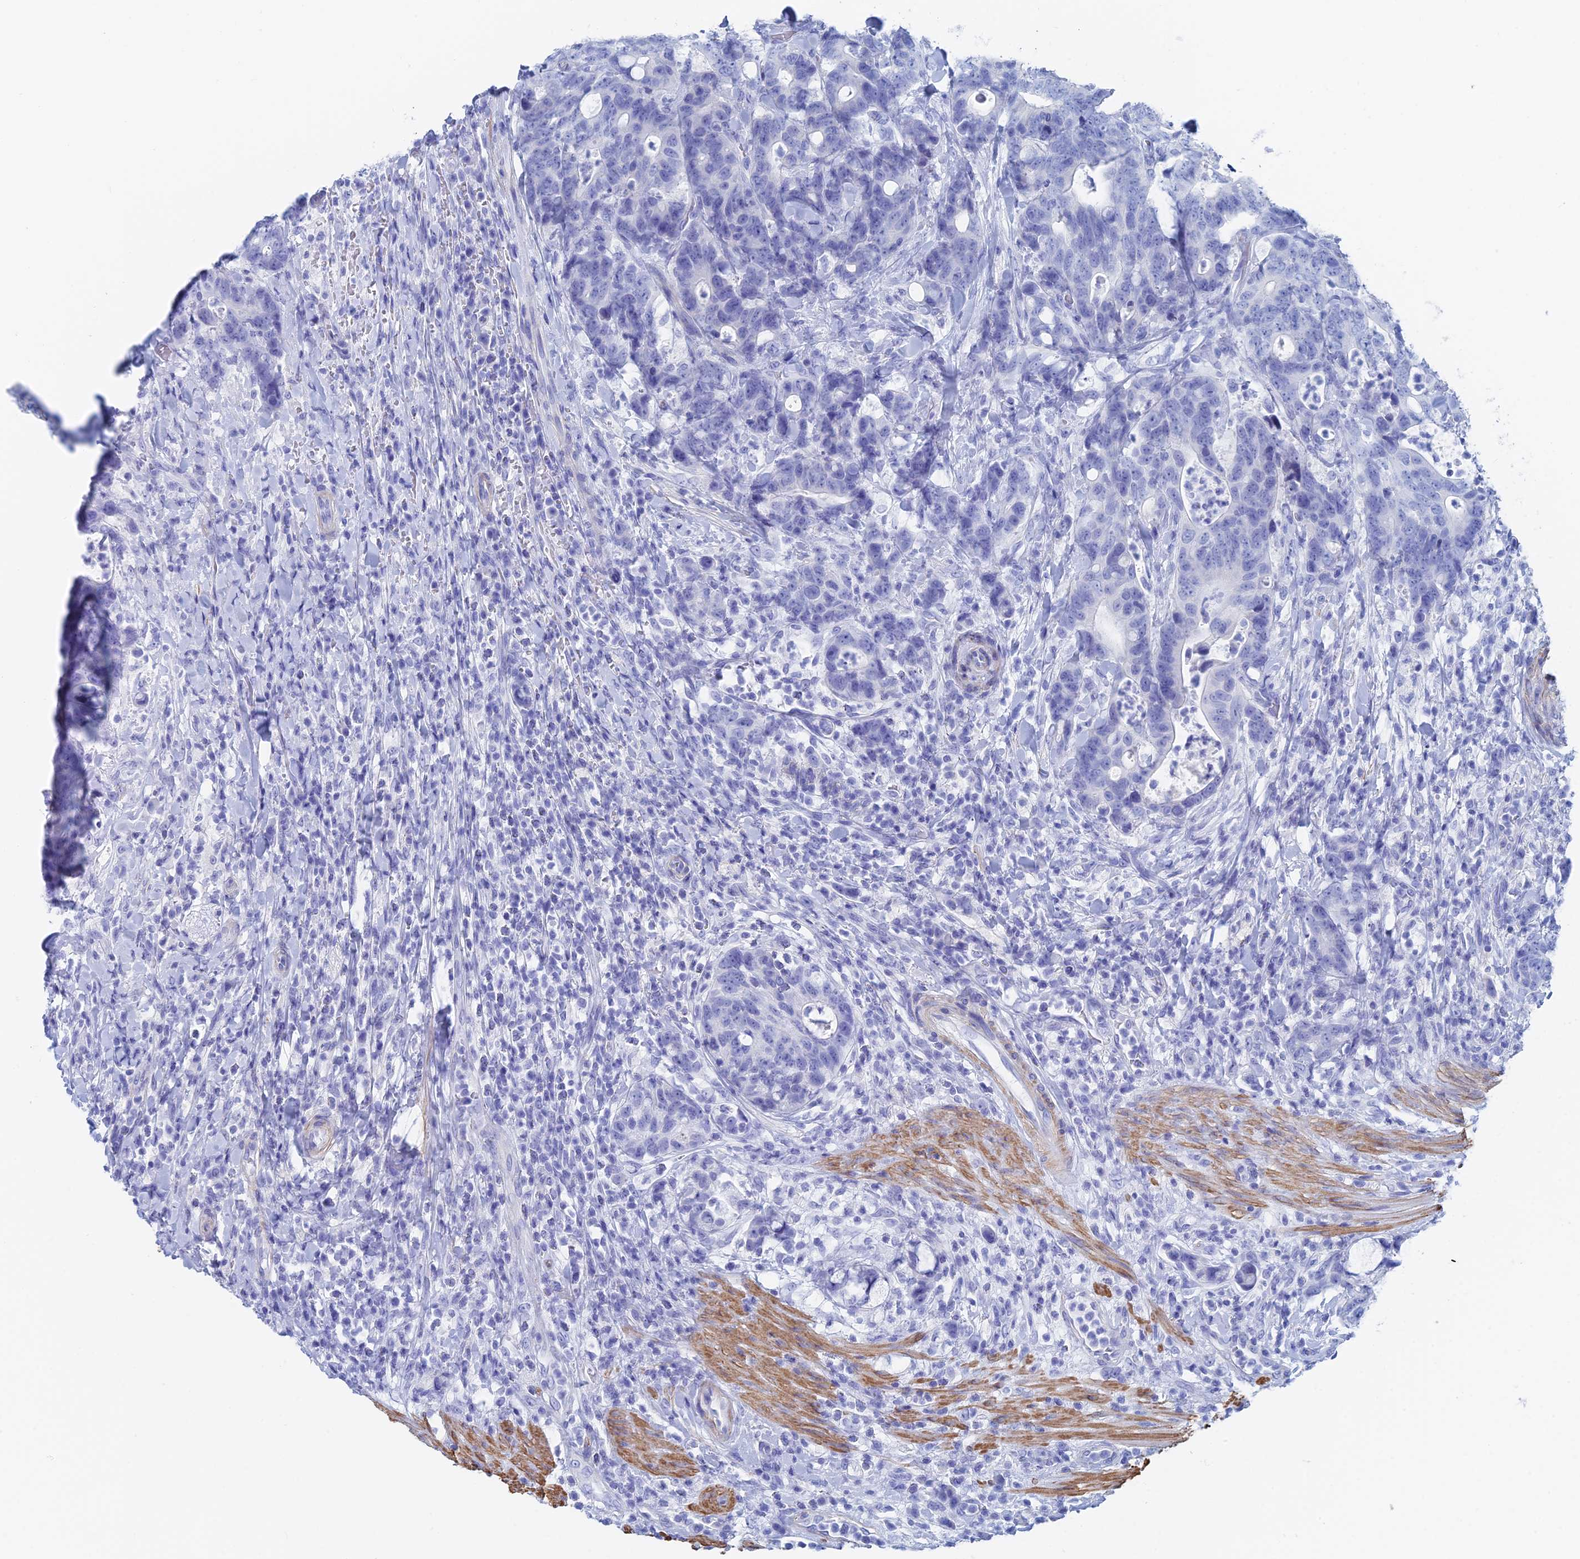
{"staining": {"intensity": "negative", "quantity": "none", "location": "none"}, "tissue": "colorectal cancer", "cell_type": "Tumor cells", "image_type": "cancer", "snomed": [{"axis": "morphology", "description": "Adenocarcinoma, NOS"}, {"axis": "topography", "description": "Colon"}], "caption": "The micrograph exhibits no significant expression in tumor cells of colorectal cancer.", "gene": "KCNK18", "patient": {"sex": "female", "age": 82}}